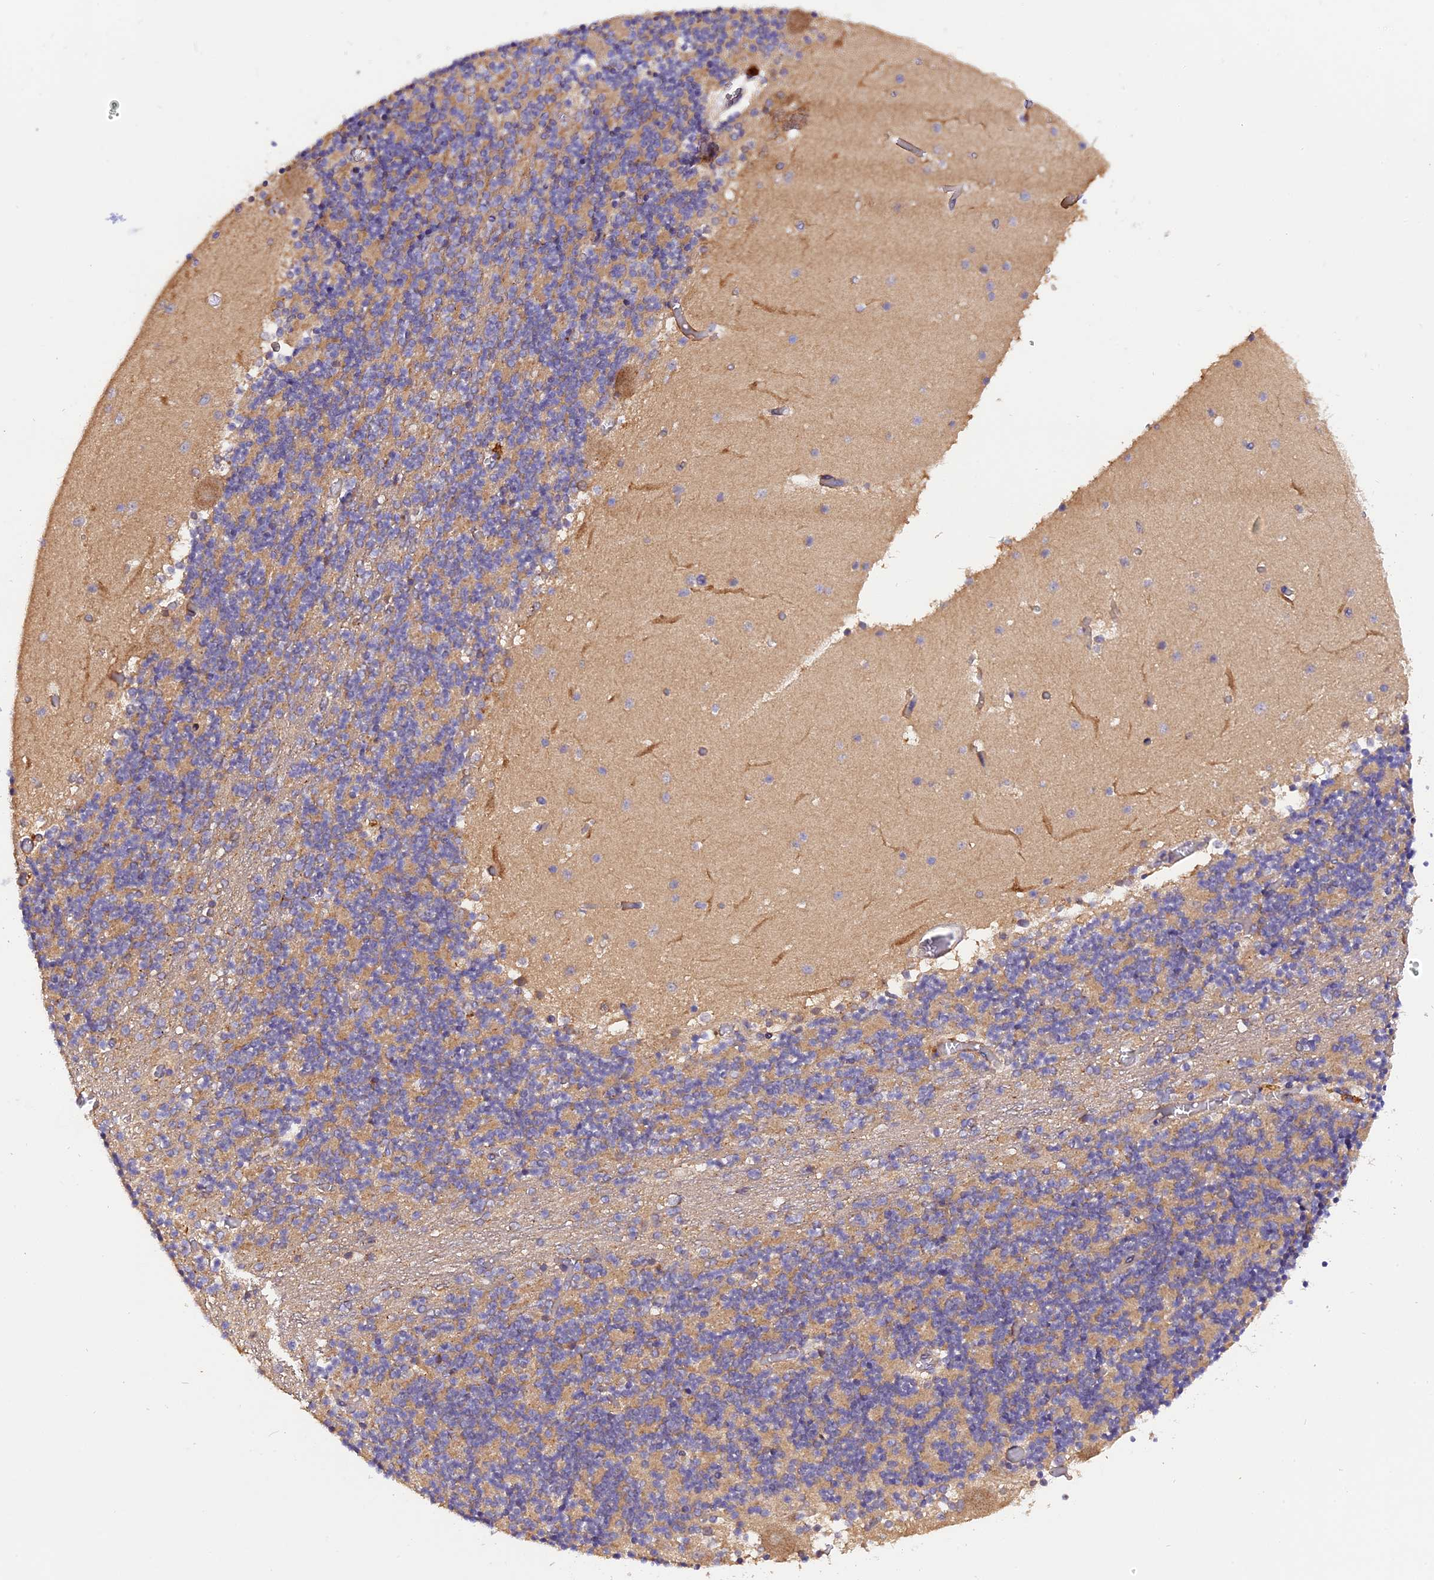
{"staining": {"intensity": "weak", "quantity": ">75%", "location": "cytoplasmic/membranous"}, "tissue": "cerebellum", "cell_type": "Cells in granular layer", "image_type": "normal", "snomed": [{"axis": "morphology", "description": "Normal tissue, NOS"}, {"axis": "topography", "description": "Cerebellum"}], "caption": "Protein staining shows weak cytoplasmic/membranous positivity in approximately >75% of cells in granular layer in benign cerebellum. (DAB IHC, brown staining for protein, blue staining for nuclei).", "gene": "PEX3", "patient": {"sex": "female", "age": 28}}